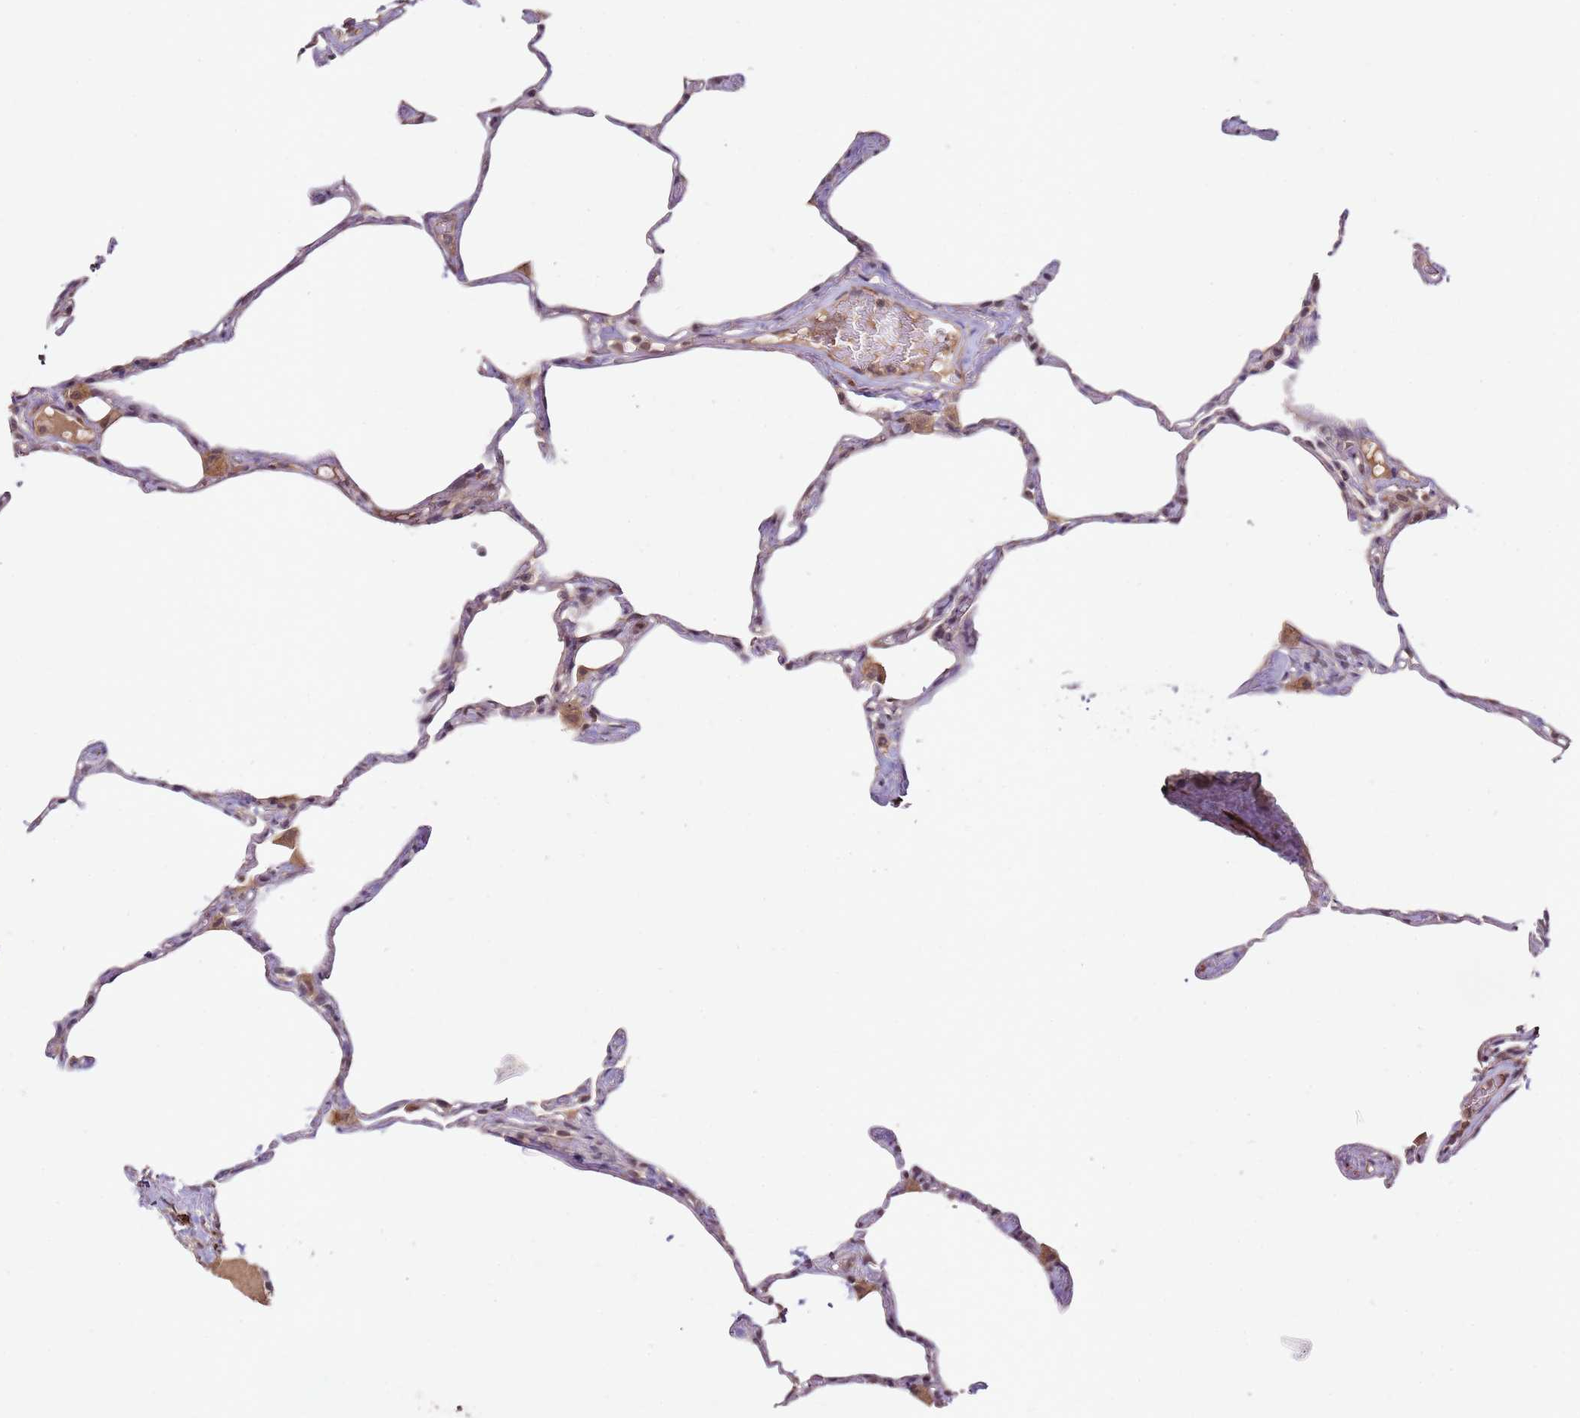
{"staining": {"intensity": "negative", "quantity": "none", "location": "none"}, "tissue": "lung", "cell_type": "Alveolar cells", "image_type": "normal", "snomed": [{"axis": "morphology", "description": "Normal tissue, NOS"}, {"axis": "topography", "description": "Lung"}], "caption": "Immunohistochemical staining of benign human lung exhibits no significant positivity in alveolar cells. The staining is performed using DAB (3,3'-diaminobenzidine) brown chromogen with nuclei counter-stained in using hematoxylin.", "gene": "LIN37", "patient": {"sex": "male", "age": 65}}